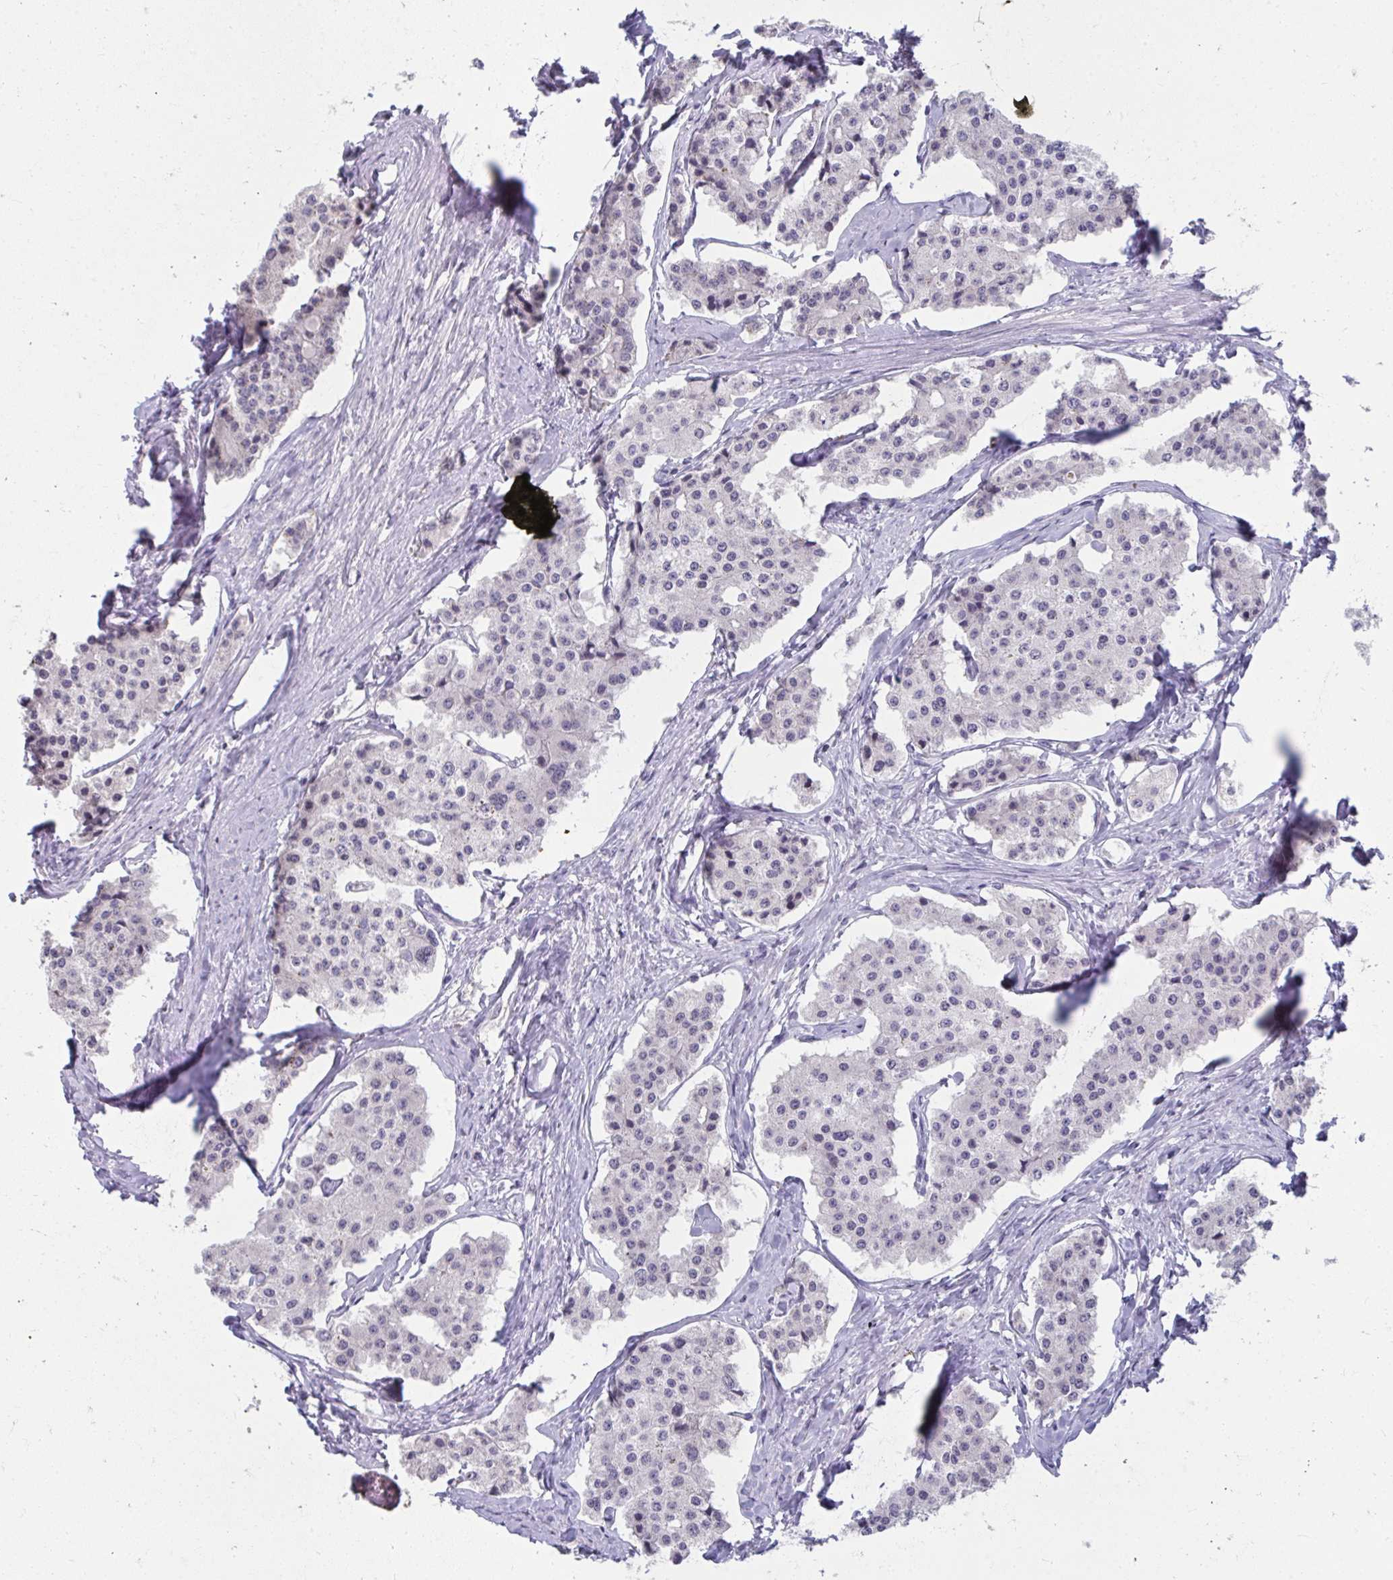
{"staining": {"intensity": "negative", "quantity": "none", "location": "none"}, "tissue": "carcinoid", "cell_type": "Tumor cells", "image_type": "cancer", "snomed": [{"axis": "morphology", "description": "Carcinoid, malignant, NOS"}, {"axis": "topography", "description": "Small intestine"}], "caption": "Protein analysis of carcinoid demonstrates no significant positivity in tumor cells. (Stains: DAB IHC with hematoxylin counter stain, Microscopy: brightfield microscopy at high magnification).", "gene": "NUP133", "patient": {"sex": "female", "age": 65}}